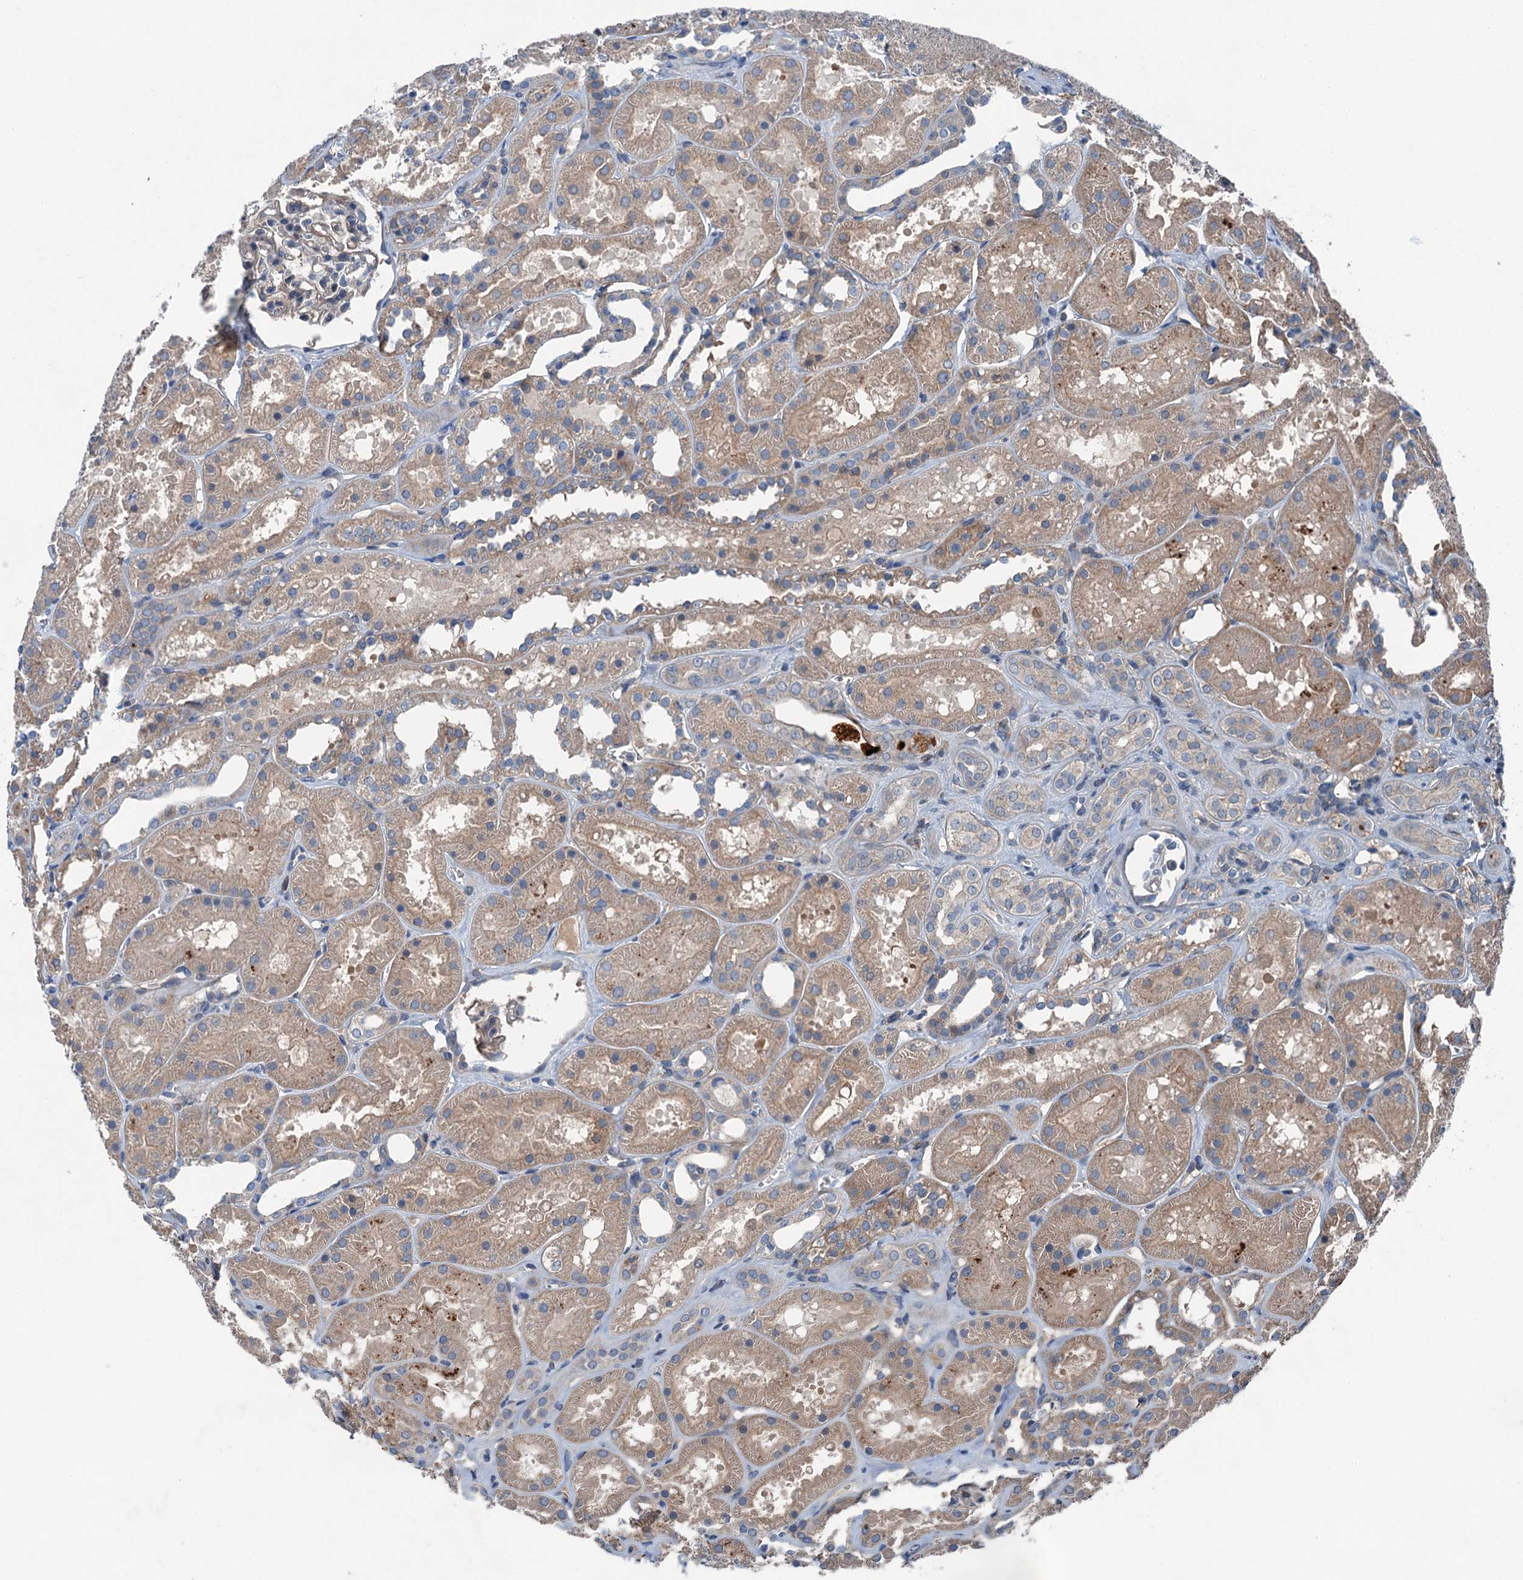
{"staining": {"intensity": "weak", "quantity": "<25%", "location": "cytoplasmic/membranous"}, "tissue": "kidney", "cell_type": "Cells in glomeruli", "image_type": "normal", "snomed": [{"axis": "morphology", "description": "Normal tissue, NOS"}, {"axis": "topography", "description": "Kidney"}], "caption": "Immunohistochemical staining of benign kidney demonstrates no significant positivity in cells in glomeruli.", "gene": "SLC2A10", "patient": {"sex": "female", "age": 41}}